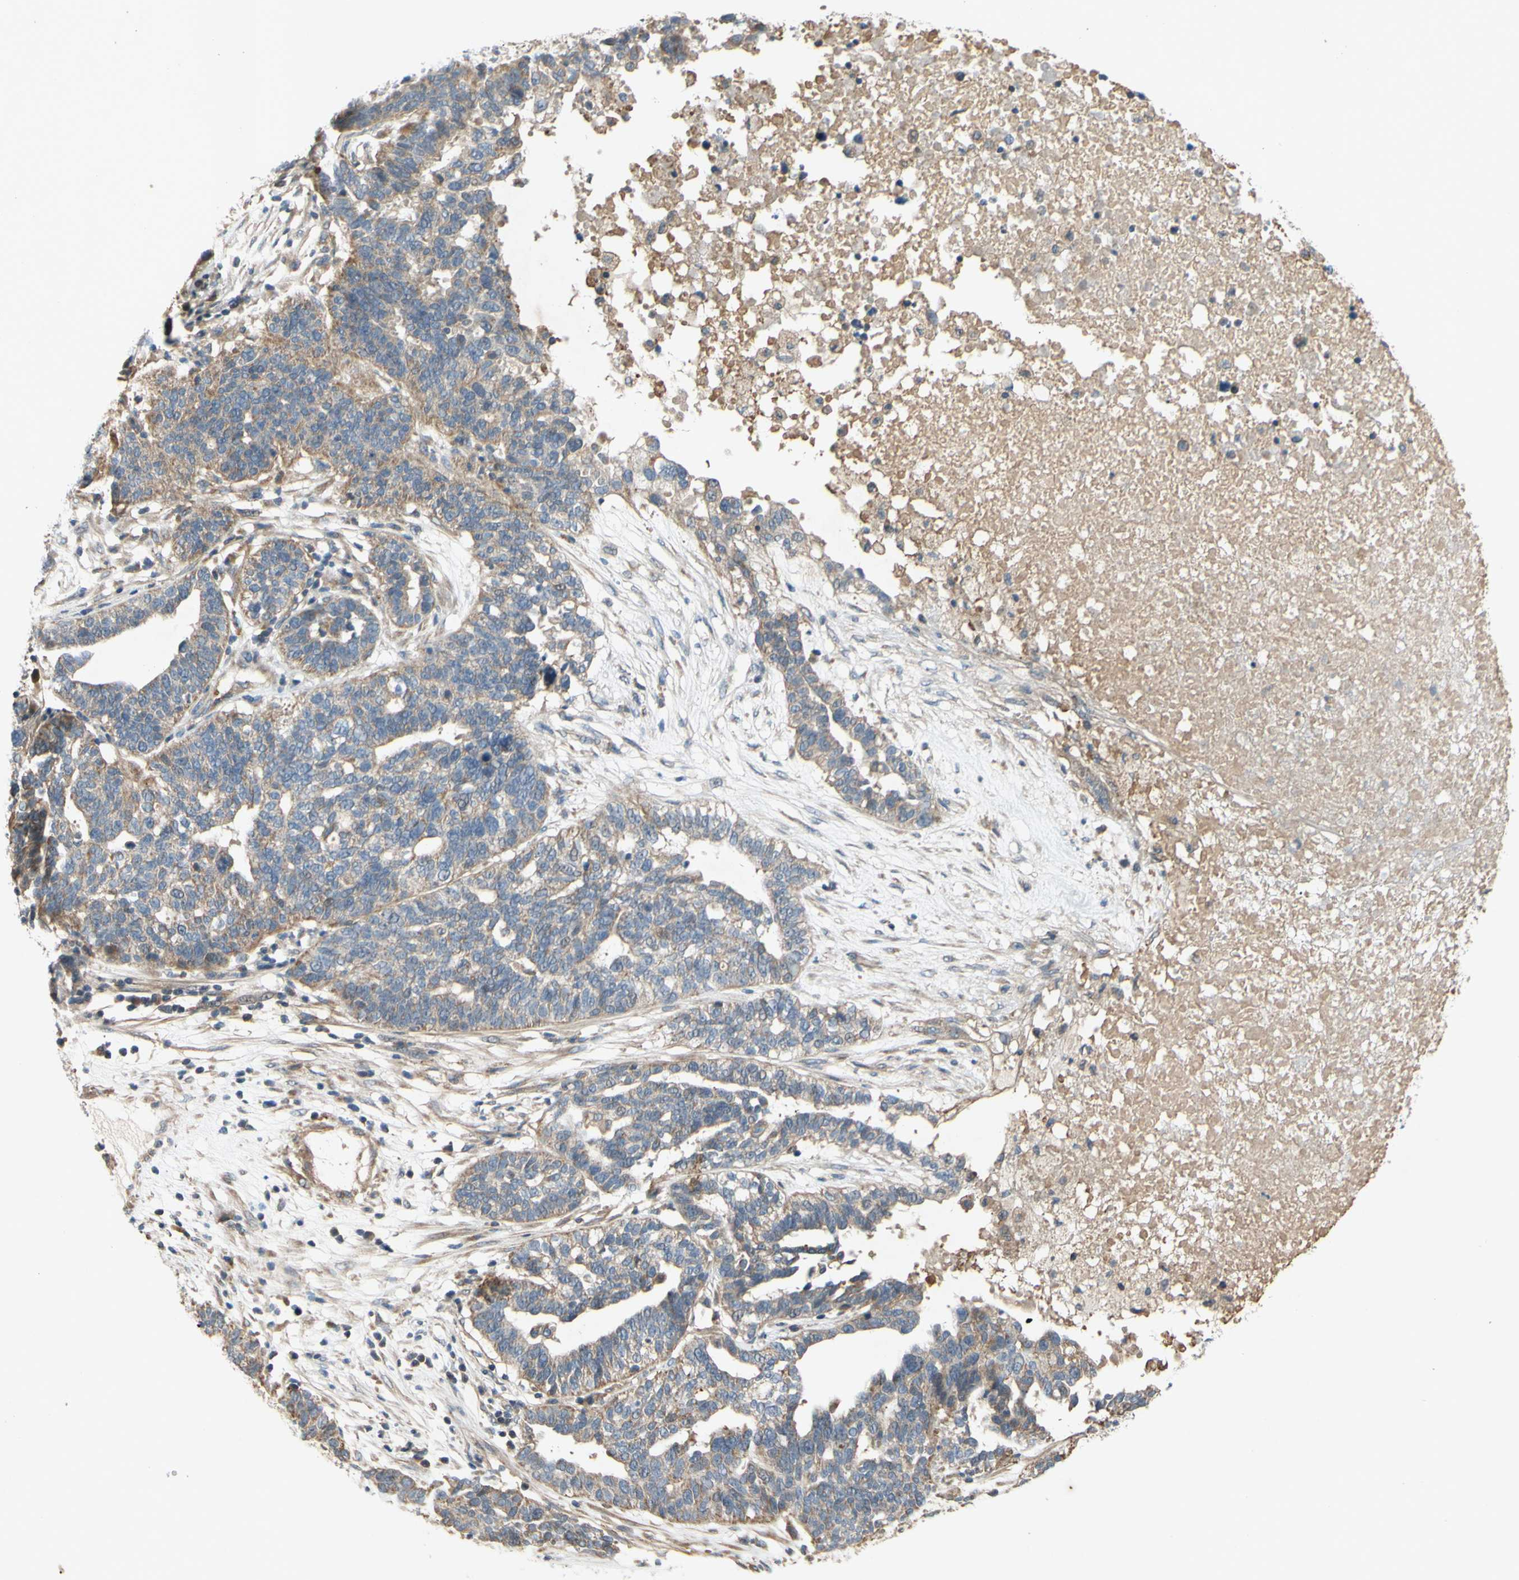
{"staining": {"intensity": "moderate", "quantity": "<25%", "location": "cytoplasmic/membranous"}, "tissue": "ovarian cancer", "cell_type": "Tumor cells", "image_type": "cancer", "snomed": [{"axis": "morphology", "description": "Cystadenocarcinoma, serous, NOS"}, {"axis": "topography", "description": "Ovary"}], "caption": "A micrograph showing moderate cytoplasmic/membranous positivity in approximately <25% of tumor cells in ovarian serous cystadenocarcinoma, as visualized by brown immunohistochemical staining.", "gene": "PARD6A", "patient": {"sex": "female", "age": 59}}